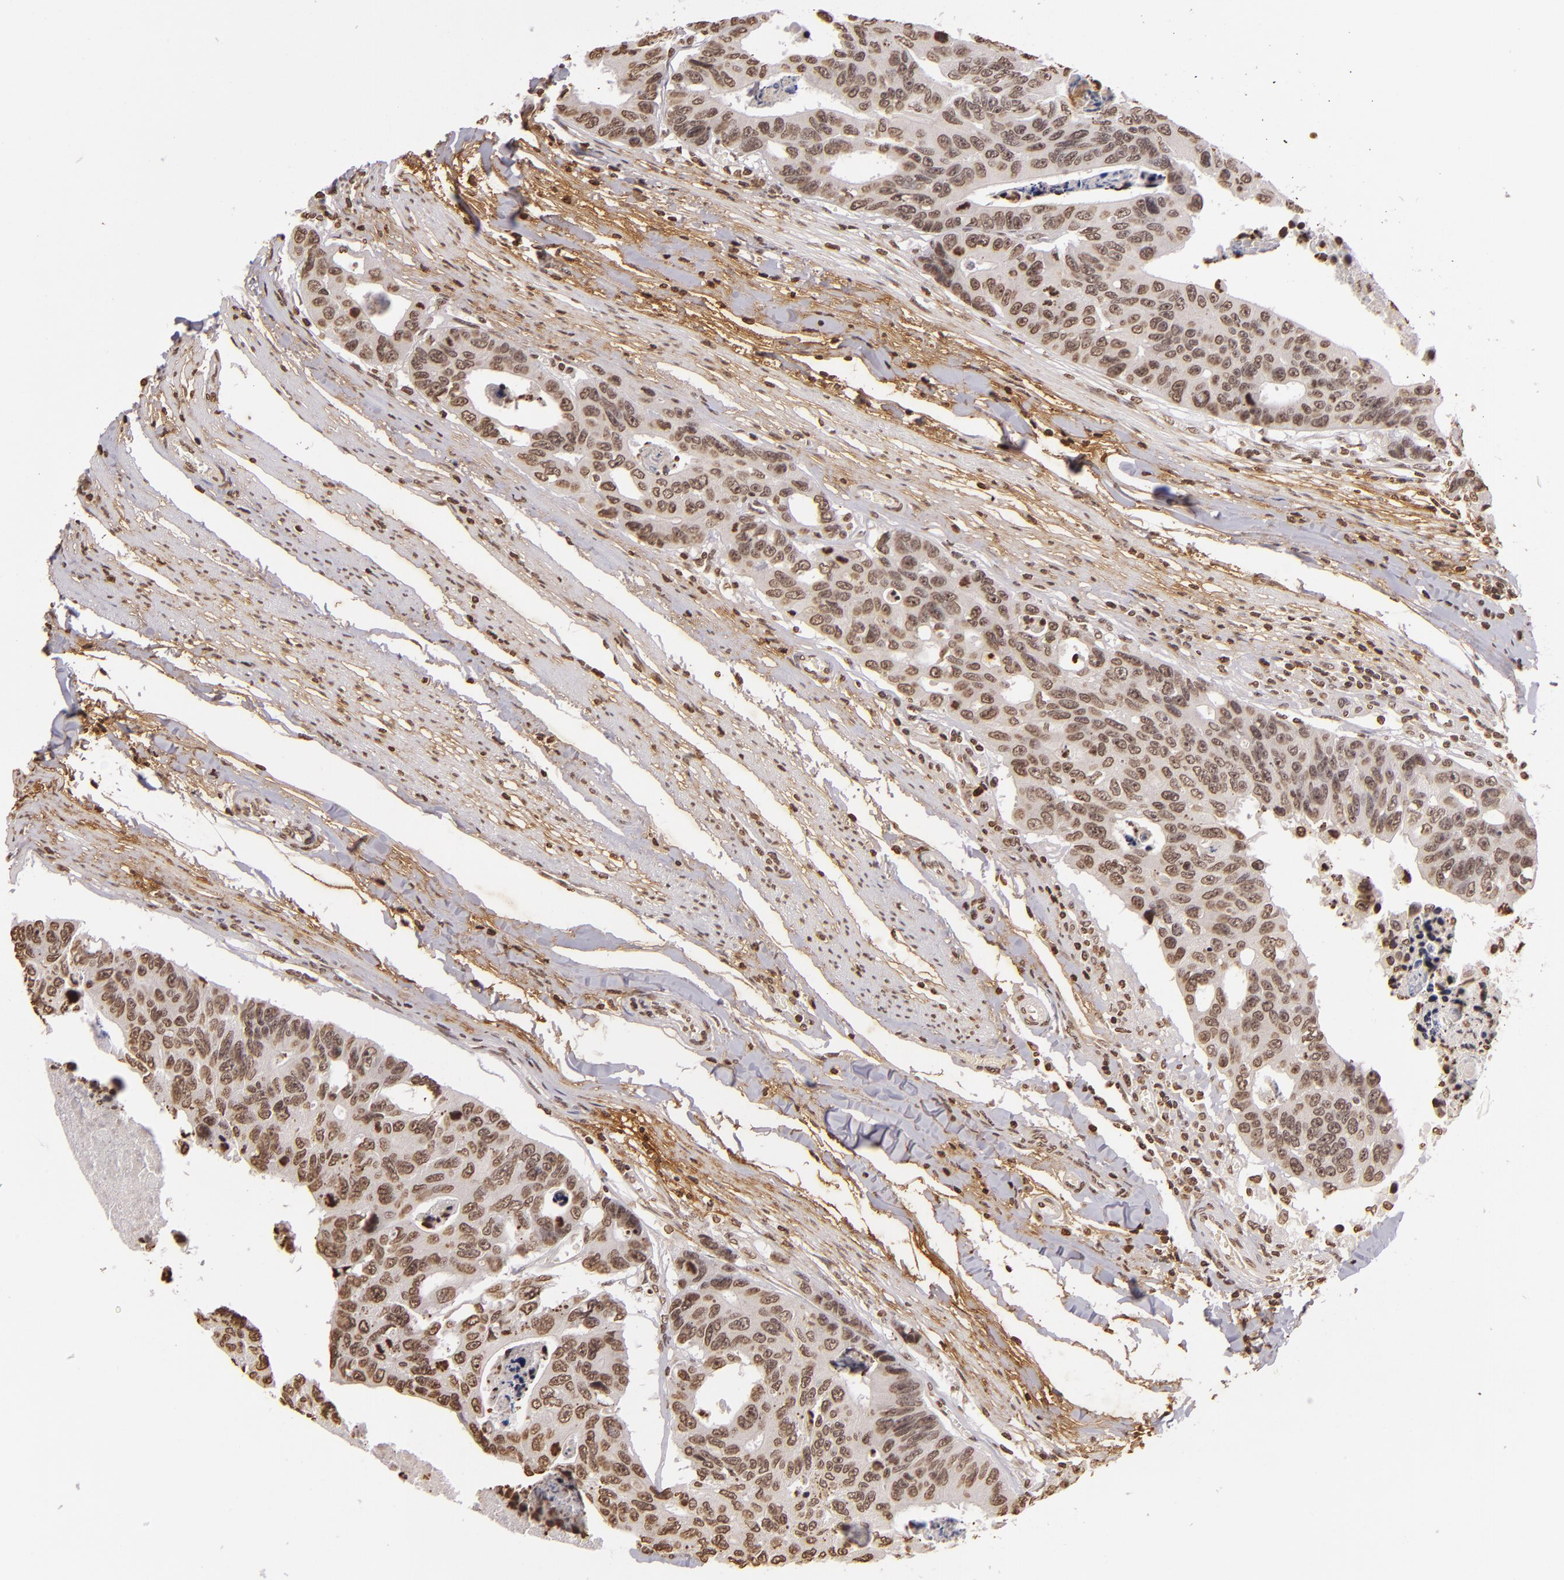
{"staining": {"intensity": "moderate", "quantity": ">75%", "location": "nuclear"}, "tissue": "colorectal cancer", "cell_type": "Tumor cells", "image_type": "cancer", "snomed": [{"axis": "morphology", "description": "Adenocarcinoma, NOS"}, {"axis": "topography", "description": "Colon"}], "caption": "Immunohistochemical staining of human adenocarcinoma (colorectal) shows medium levels of moderate nuclear positivity in about >75% of tumor cells. The staining is performed using DAB brown chromogen to label protein expression. The nuclei are counter-stained blue using hematoxylin.", "gene": "THRB", "patient": {"sex": "female", "age": 86}}